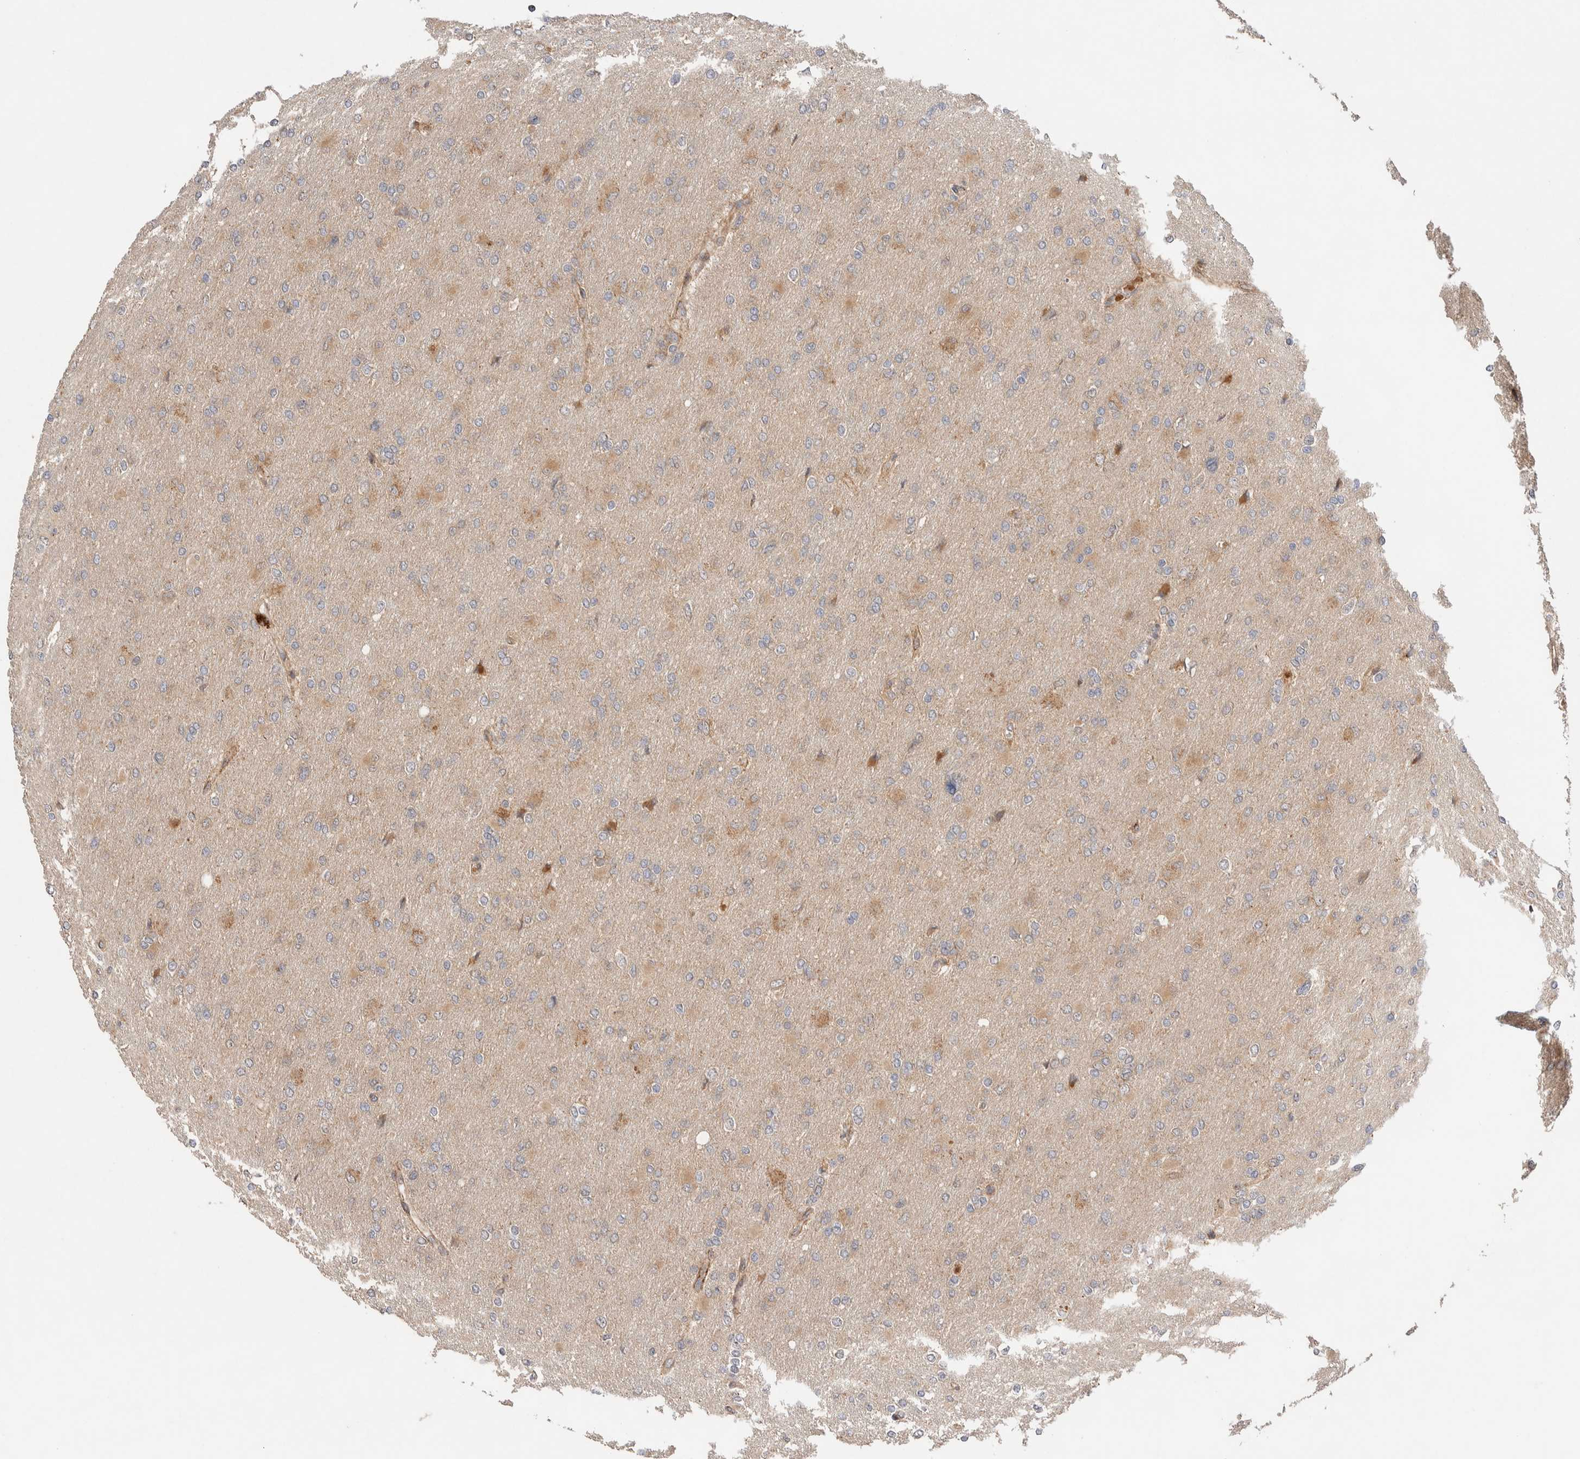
{"staining": {"intensity": "weak", "quantity": "25%-75%", "location": "cytoplasmic/membranous"}, "tissue": "glioma", "cell_type": "Tumor cells", "image_type": "cancer", "snomed": [{"axis": "morphology", "description": "Glioma, malignant, High grade"}, {"axis": "topography", "description": "Cerebral cortex"}], "caption": "A brown stain labels weak cytoplasmic/membranous expression of a protein in human glioma tumor cells. (Stains: DAB (3,3'-diaminobenzidine) in brown, nuclei in blue, Microscopy: brightfield microscopy at high magnification).", "gene": "CASK", "patient": {"sex": "female", "age": 36}}